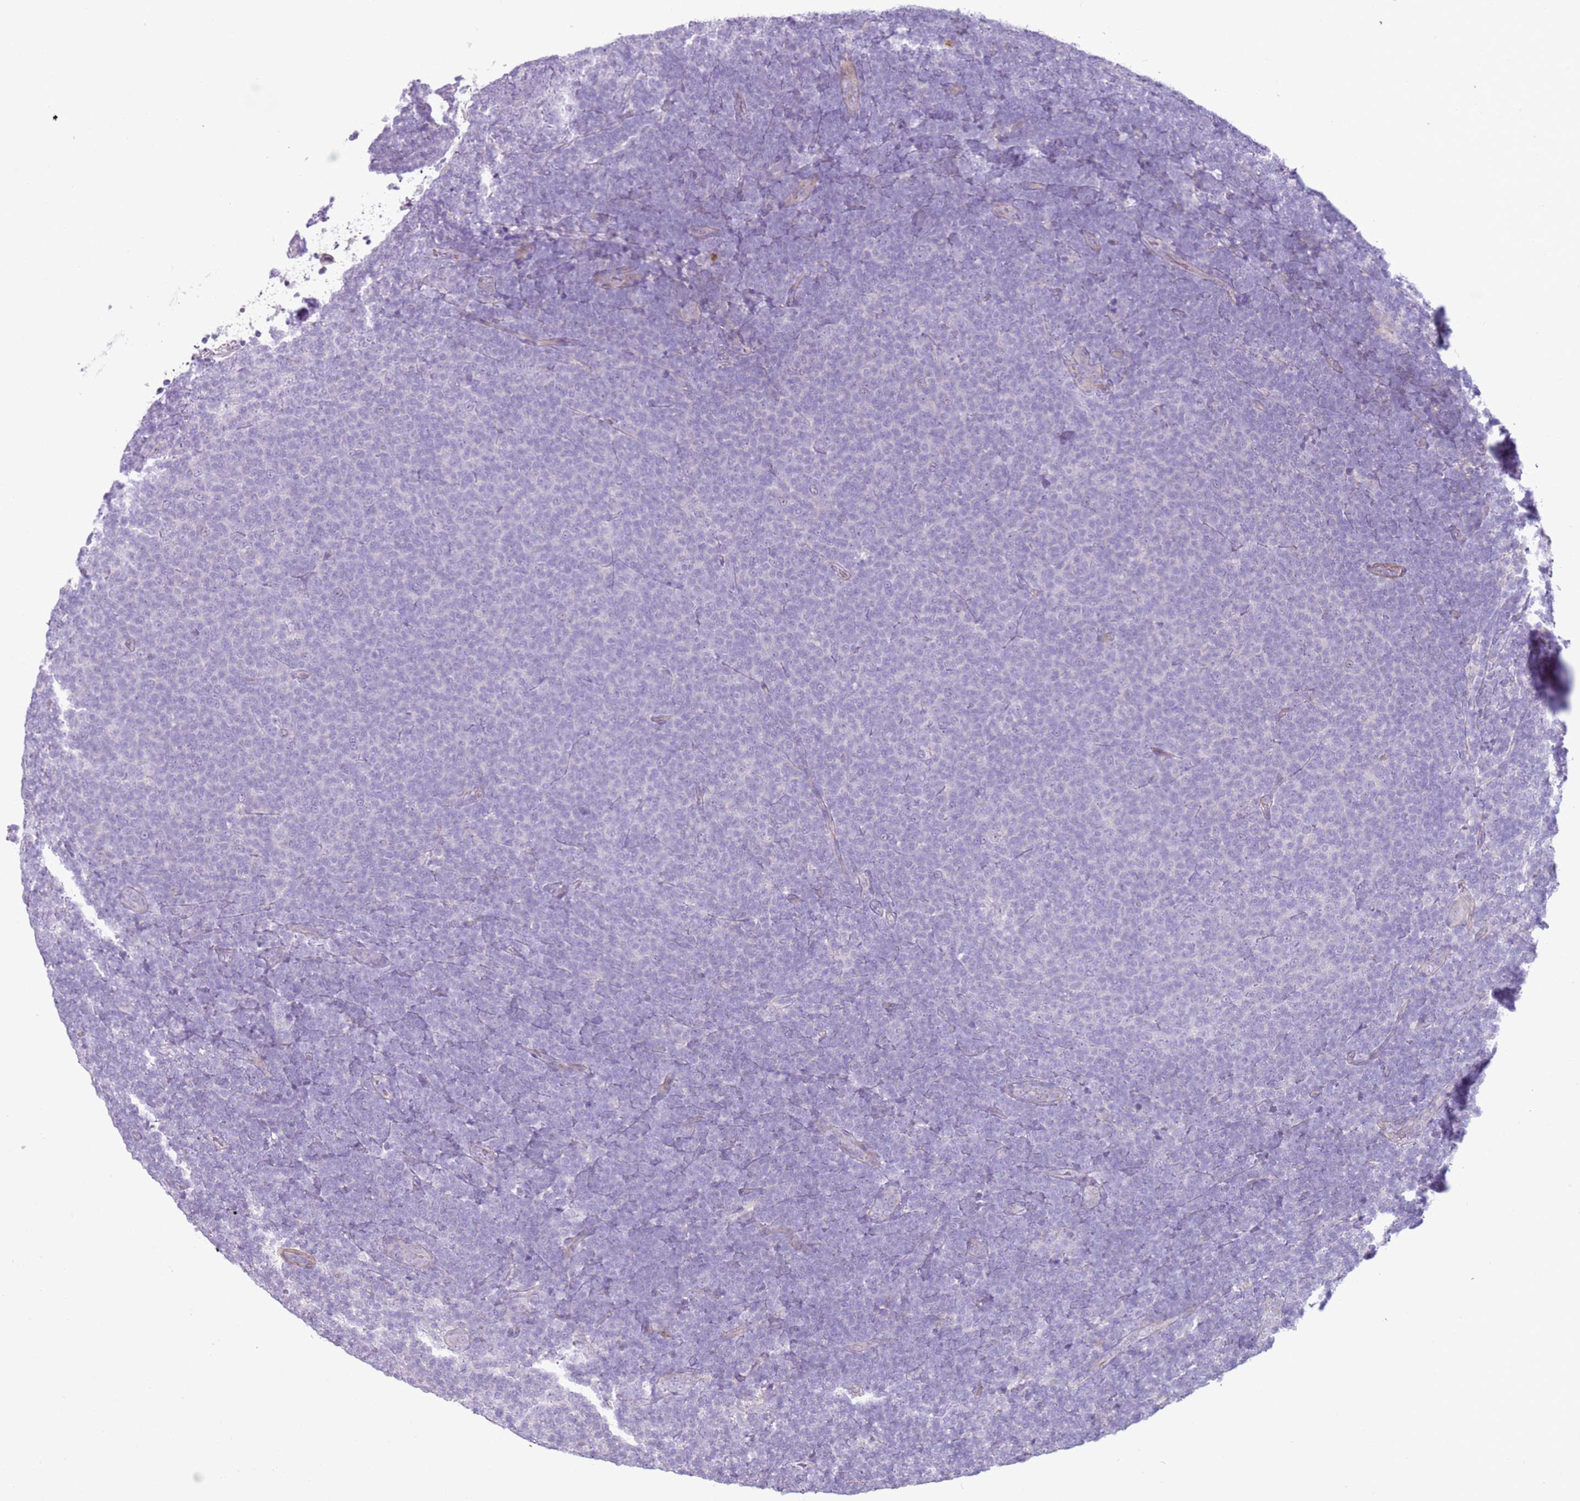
{"staining": {"intensity": "negative", "quantity": "none", "location": "none"}, "tissue": "lymphoma", "cell_type": "Tumor cells", "image_type": "cancer", "snomed": [{"axis": "morphology", "description": "Malignant lymphoma, non-Hodgkin's type, Low grade"}, {"axis": "topography", "description": "Lymph node"}], "caption": "This is a micrograph of immunohistochemistry staining of lymphoma, which shows no expression in tumor cells. (Stains: DAB (3,3'-diaminobenzidine) IHC with hematoxylin counter stain, Microscopy: brightfield microscopy at high magnification).", "gene": "ZNF239", "patient": {"sex": "male", "age": 66}}